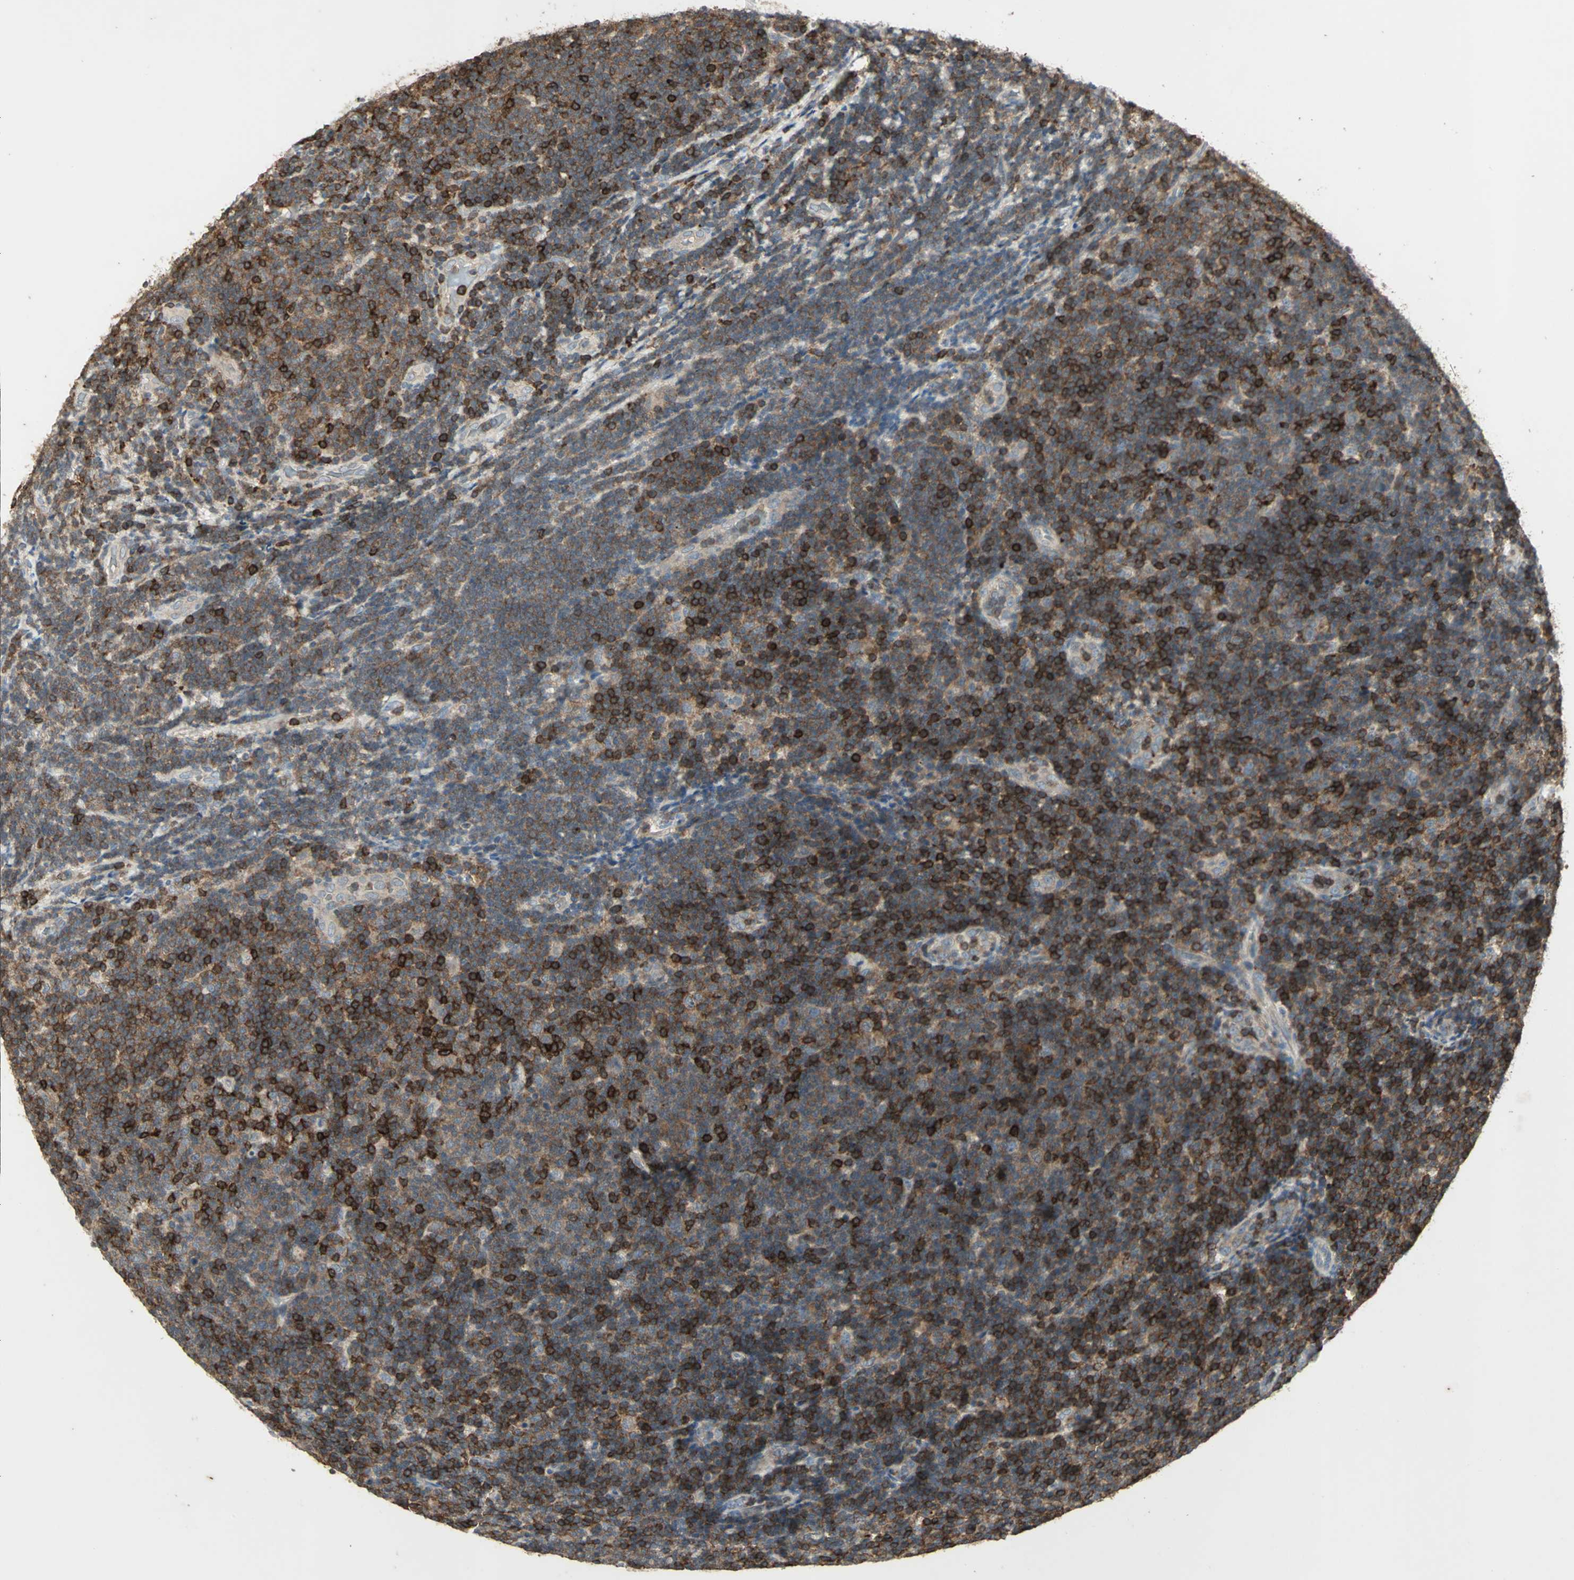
{"staining": {"intensity": "strong", "quantity": ">75%", "location": "cytoplasmic/membranous"}, "tissue": "lymphoma", "cell_type": "Tumor cells", "image_type": "cancer", "snomed": [{"axis": "morphology", "description": "Malignant lymphoma, non-Hodgkin's type, Low grade"}, {"axis": "topography", "description": "Lymph node"}], "caption": "A micrograph of malignant lymphoma, non-Hodgkin's type (low-grade) stained for a protein shows strong cytoplasmic/membranous brown staining in tumor cells.", "gene": "IL16", "patient": {"sex": "male", "age": 83}}